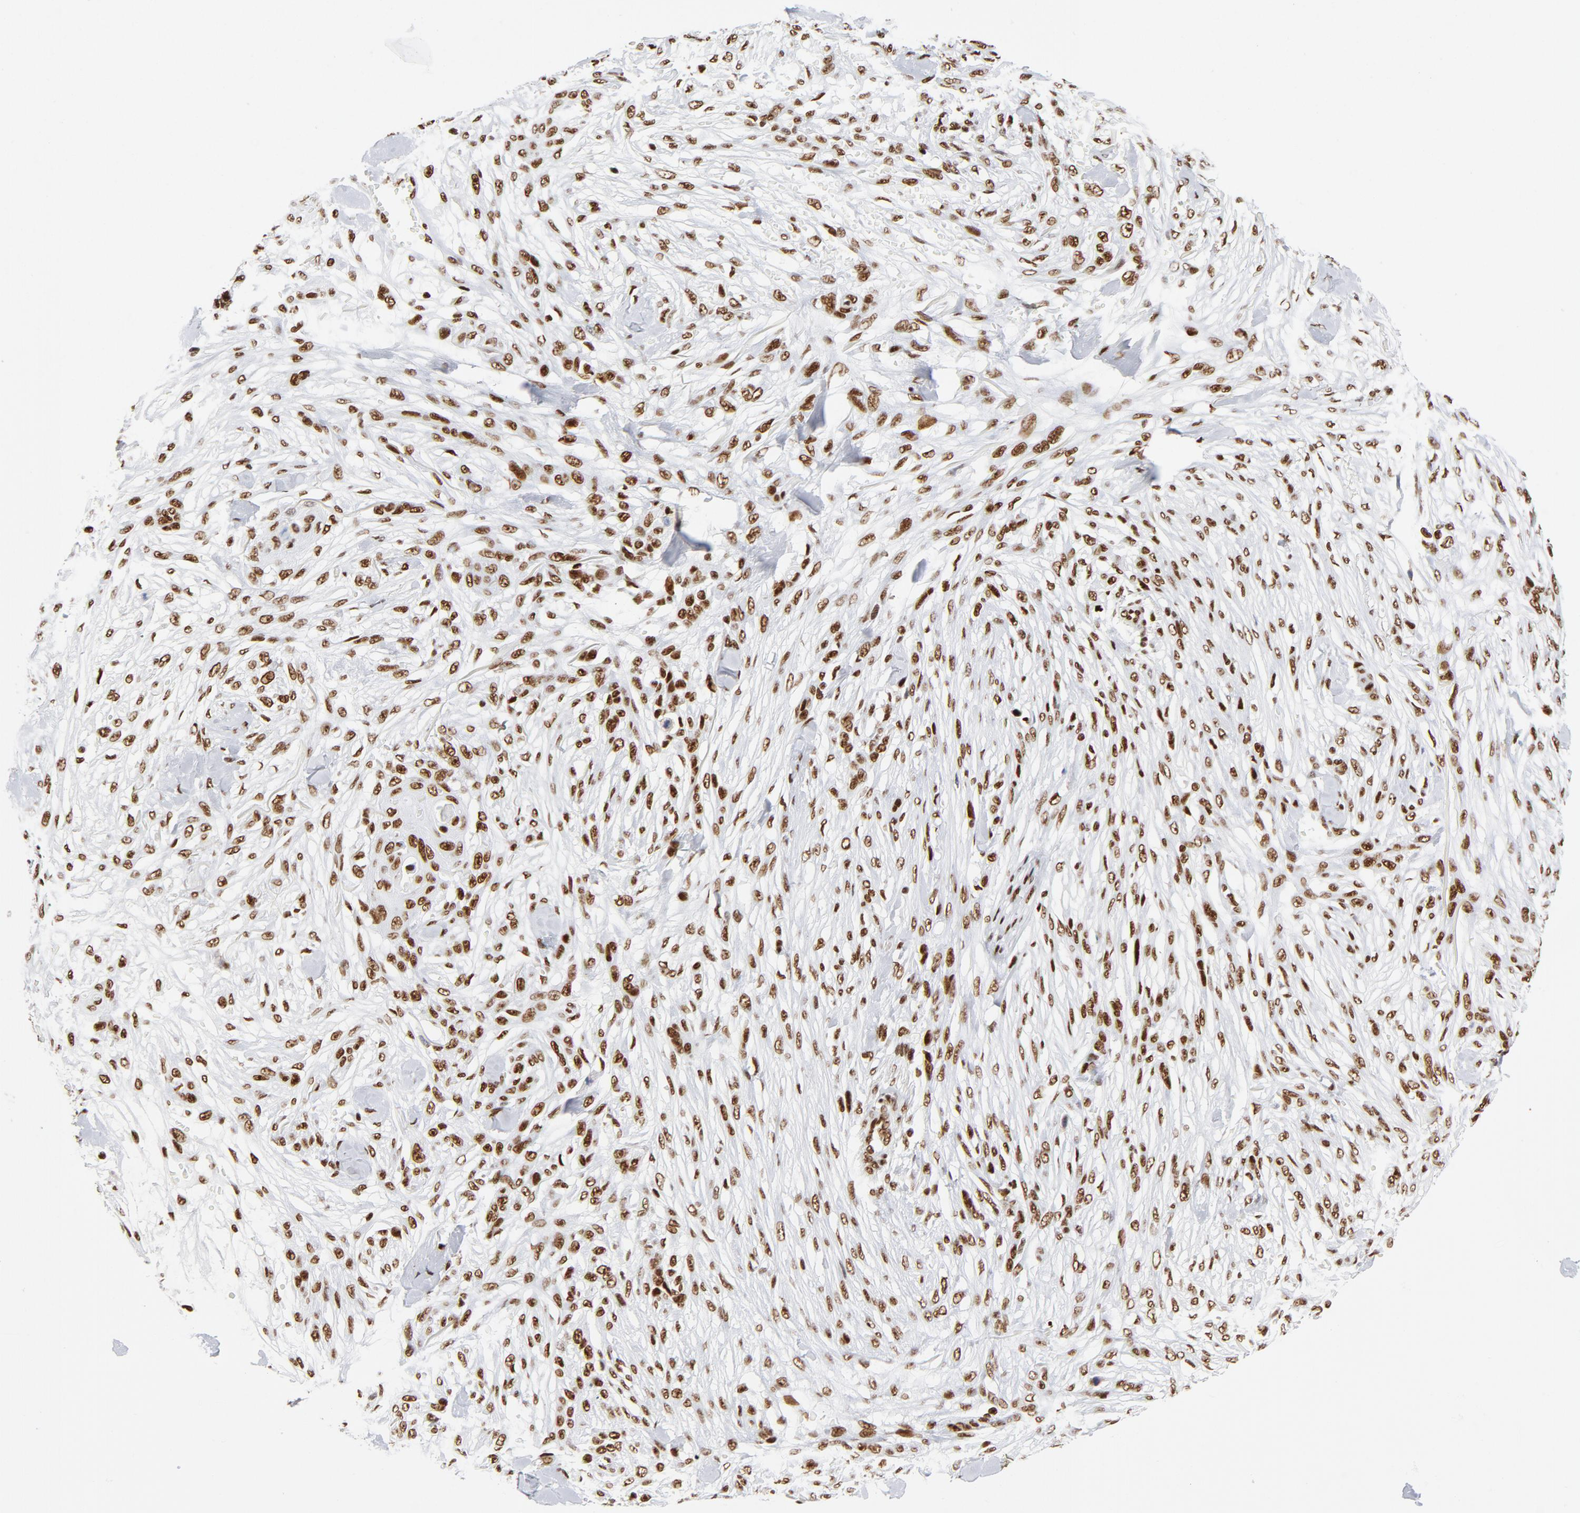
{"staining": {"intensity": "strong", "quantity": ">75%", "location": "nuclear"}, "tissue": "skin cancer", "cell_type": "Tumor cells", "image_type": "cancer", "snomed": [{"axis": "morphology", "description": "Normal tissue, NOS"}, {"axis": "morphology", "description": "Squamous cell carcinoma, NOS"}, {"axis": "topography", "description": "Skin"}], "caption": "High-magnification brightfield microscopy of skin cancer stained with DAB (brown) and counterstained with hematoxylin (blue). tumor cells exhibit strong nuclear expression is identified in approximately>75% of cells.", "gene": "XRCC5", "patient": {"sex": "female", "age": 59}}